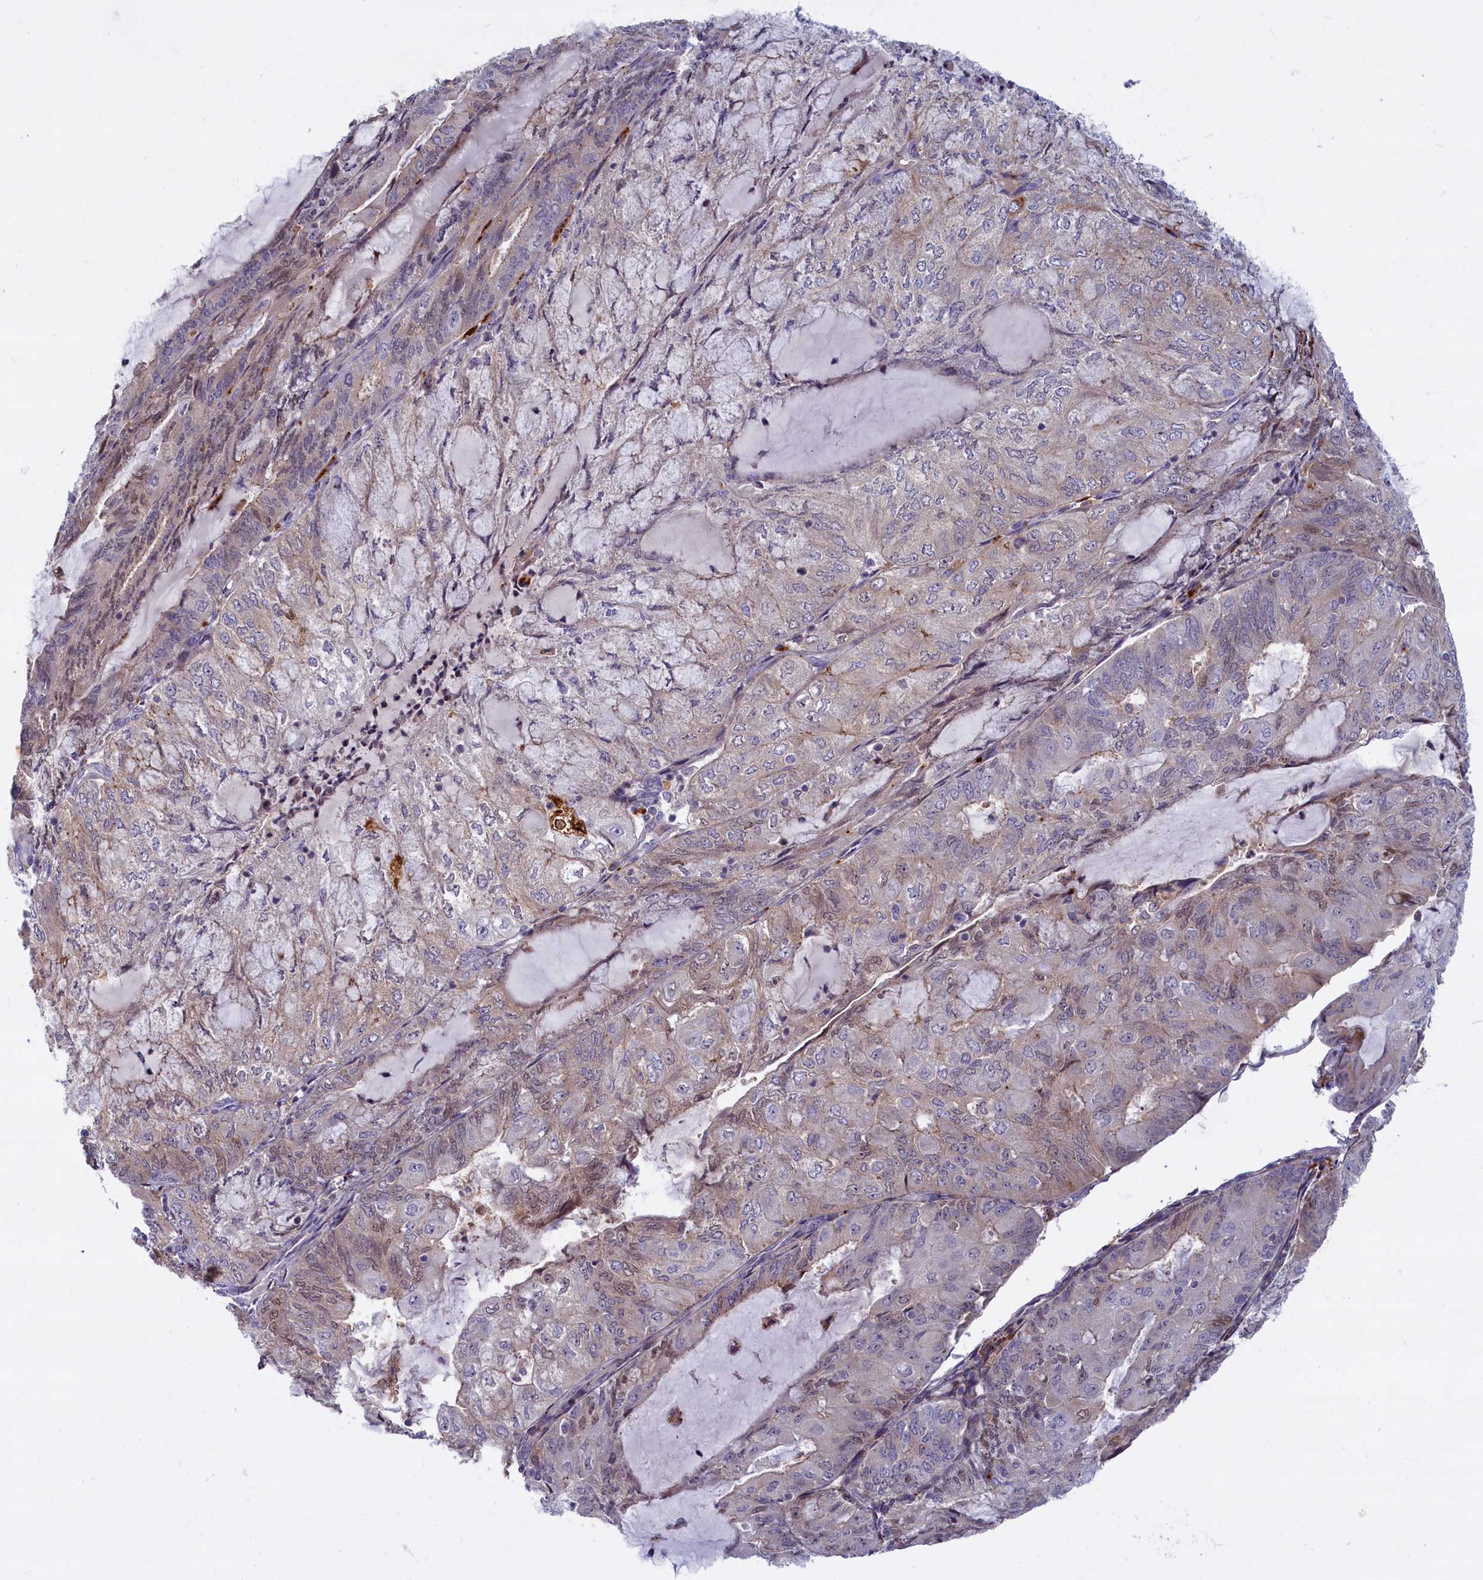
{"staining": {"intensity": "weak", "quantity": "<25%", "location": "cytoplasmic/membranous"}, "tissue": "endometrial cancer", "cell_type": "Tumor cells", "image_type": "cancer", "snomed": [{"axis": "morphology", "description": "Adenocarcinoma, NOS"}, {"axis": "topography", "description": "Endometrium"}], "caption": "Immunohistochemistry (IHC) of human endometrial cancer reveals no expression in tumor cells.", "gene": "FCSK", "patient": {"sex": "female", "age": 81}}